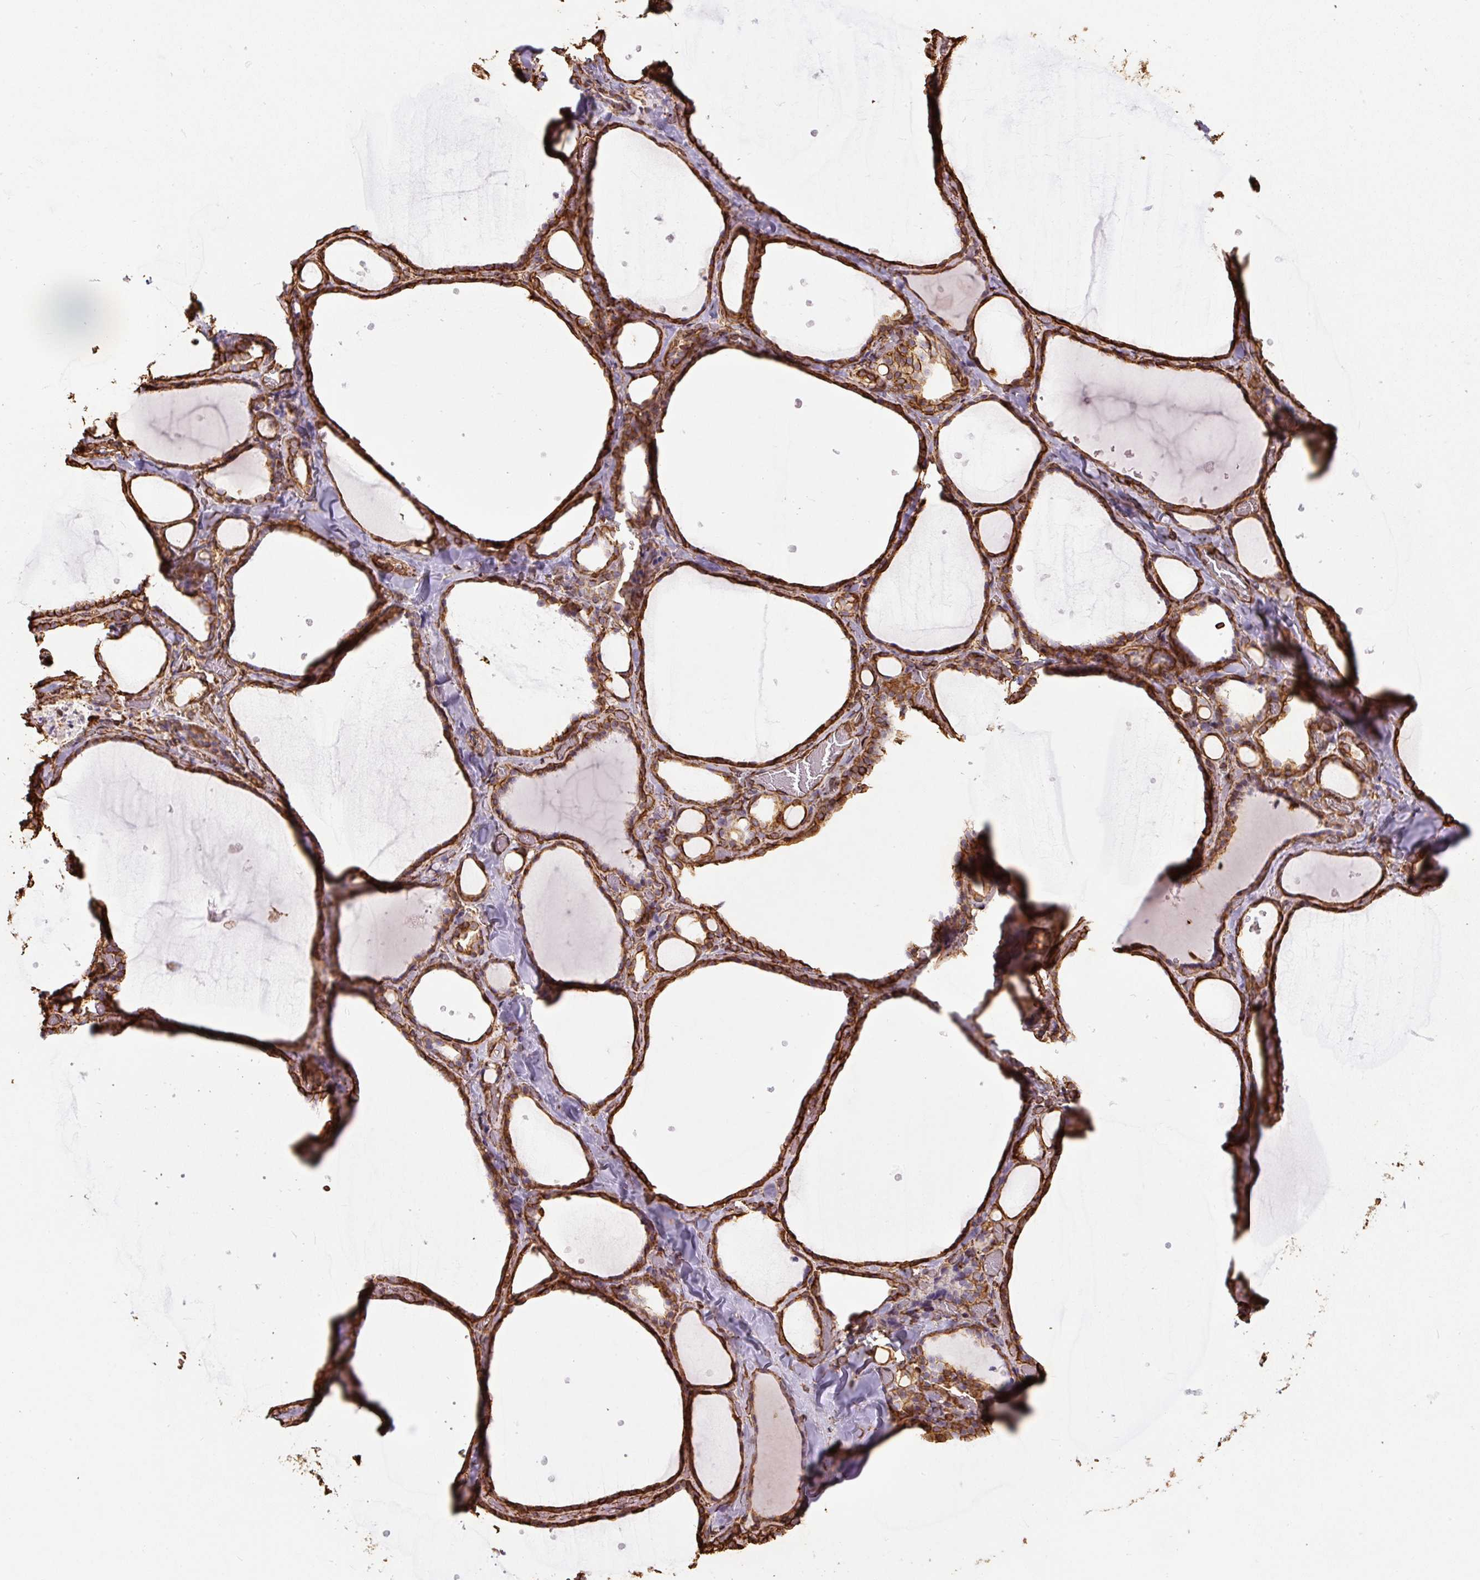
{"staining": {"intensity": "strong", "quantity": ">75%", "location": "cytoplasmic/membranous"}, "tissue": "thyroid gland", "cell_type": "Glandular cells", "image_type": "normal", "snomed": [{"axis": "morphology", "description": "Normal tissue, NOS"}, {"axis": "topography", "description": "Thyroid gland"}], "caption": "The image exhibits a brown stain indicating the presence of a protein in the cytoplasmic/membranous of glandular cells in thyroid gland.", "gene": "VIM", "patient": {"sex": "female", "age": 36}}